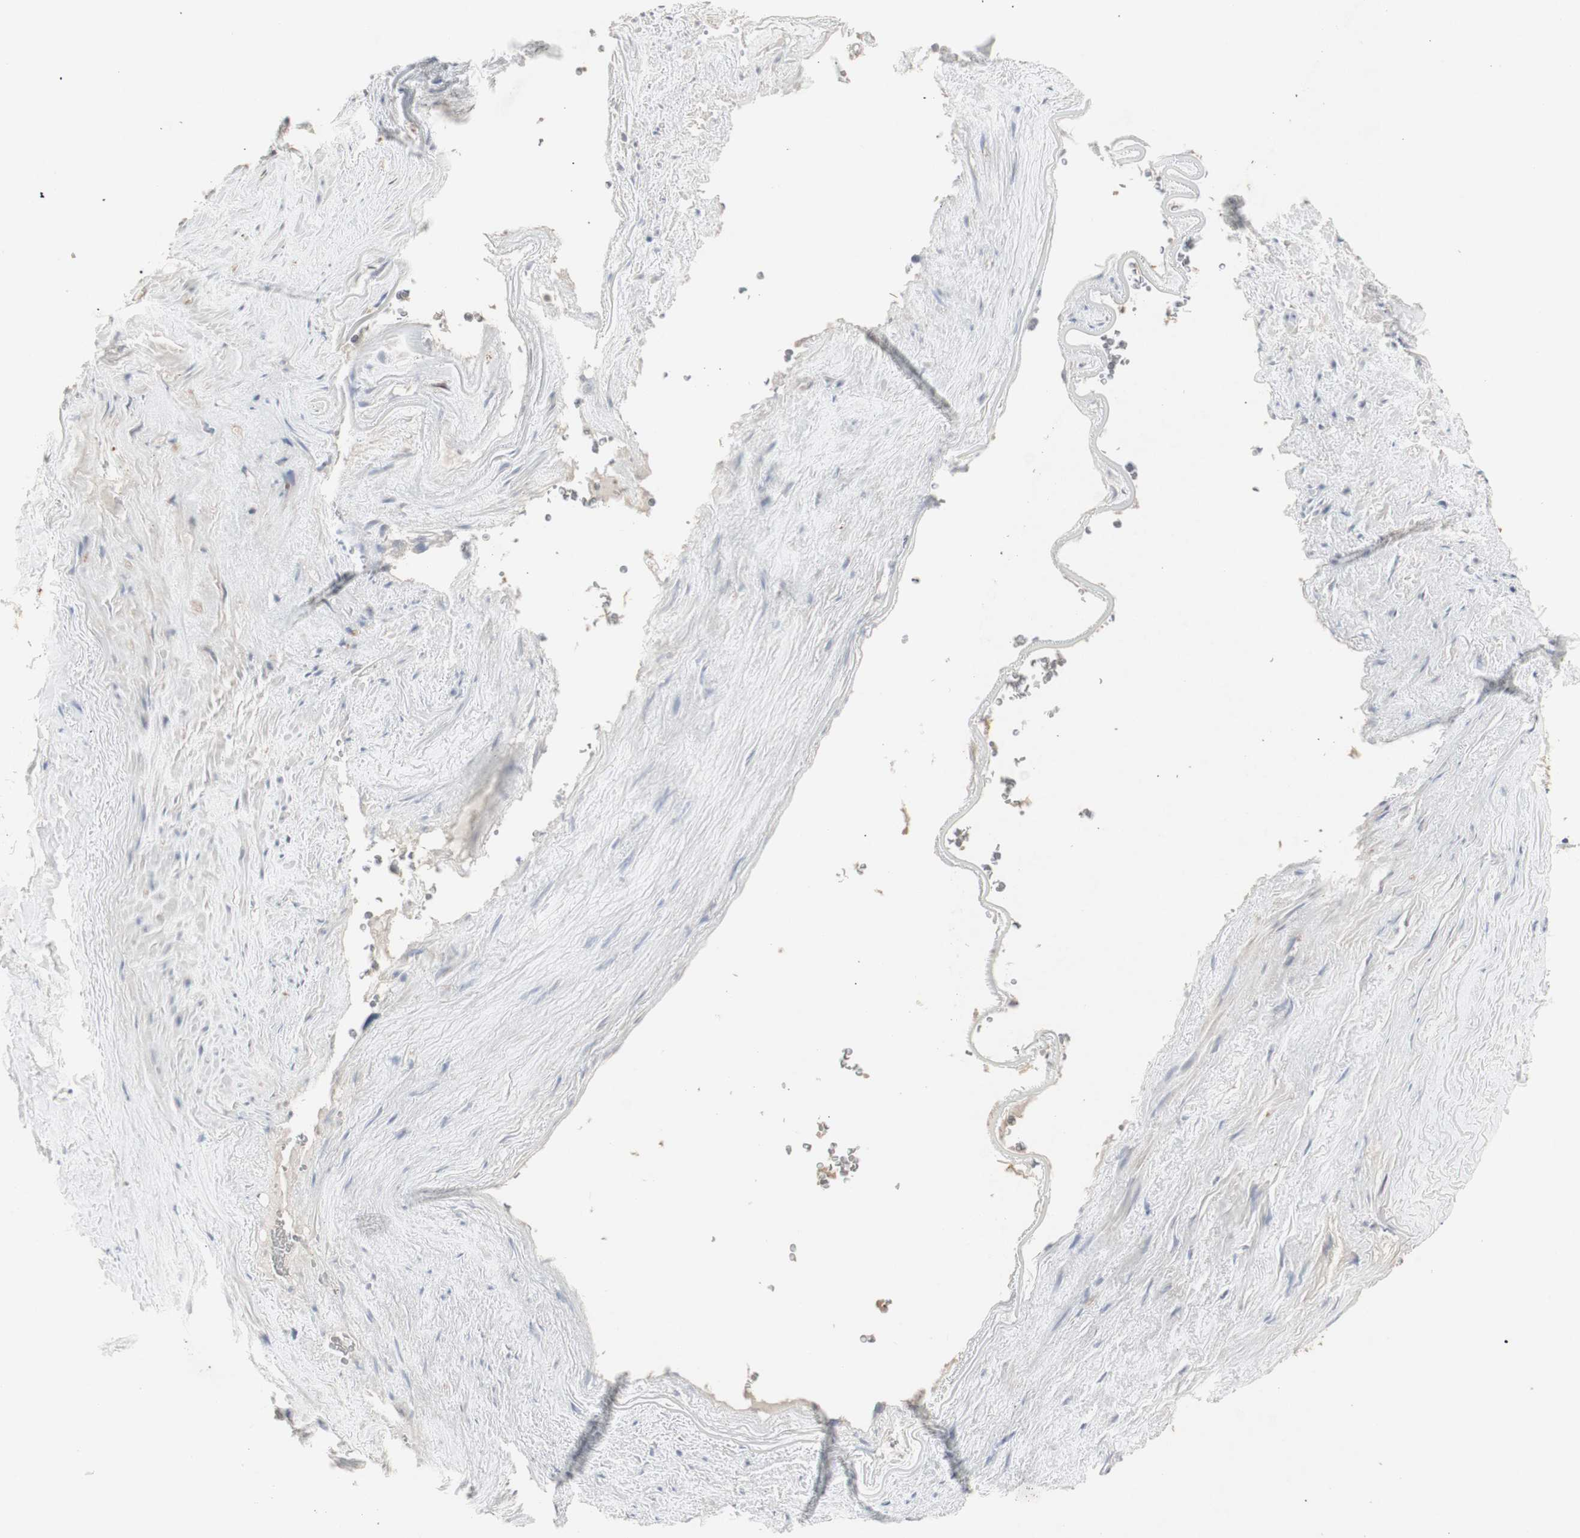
{"staining": {"intensity": "weak", "quantity": ">75%", "location": "cytoplasmic/membranous"}, "tissue": "adipose tissue", "cell_type": "Adipocytes", "image_type": "normal", "snomed": [{"axis": "morphology", "description": "Normal tissue, NOS"}, {"axis": "topography", "description": "Peripheral nerve tissue"}], "caption": "There is low levels of weak cytoplasmic/membranous expression in adipocytes of normal adipose tissue, as demonstrated by immunohistochemical staining (brown color).", "gene": "CHURC1", "patient": {"sex": "male", "age": 70}}